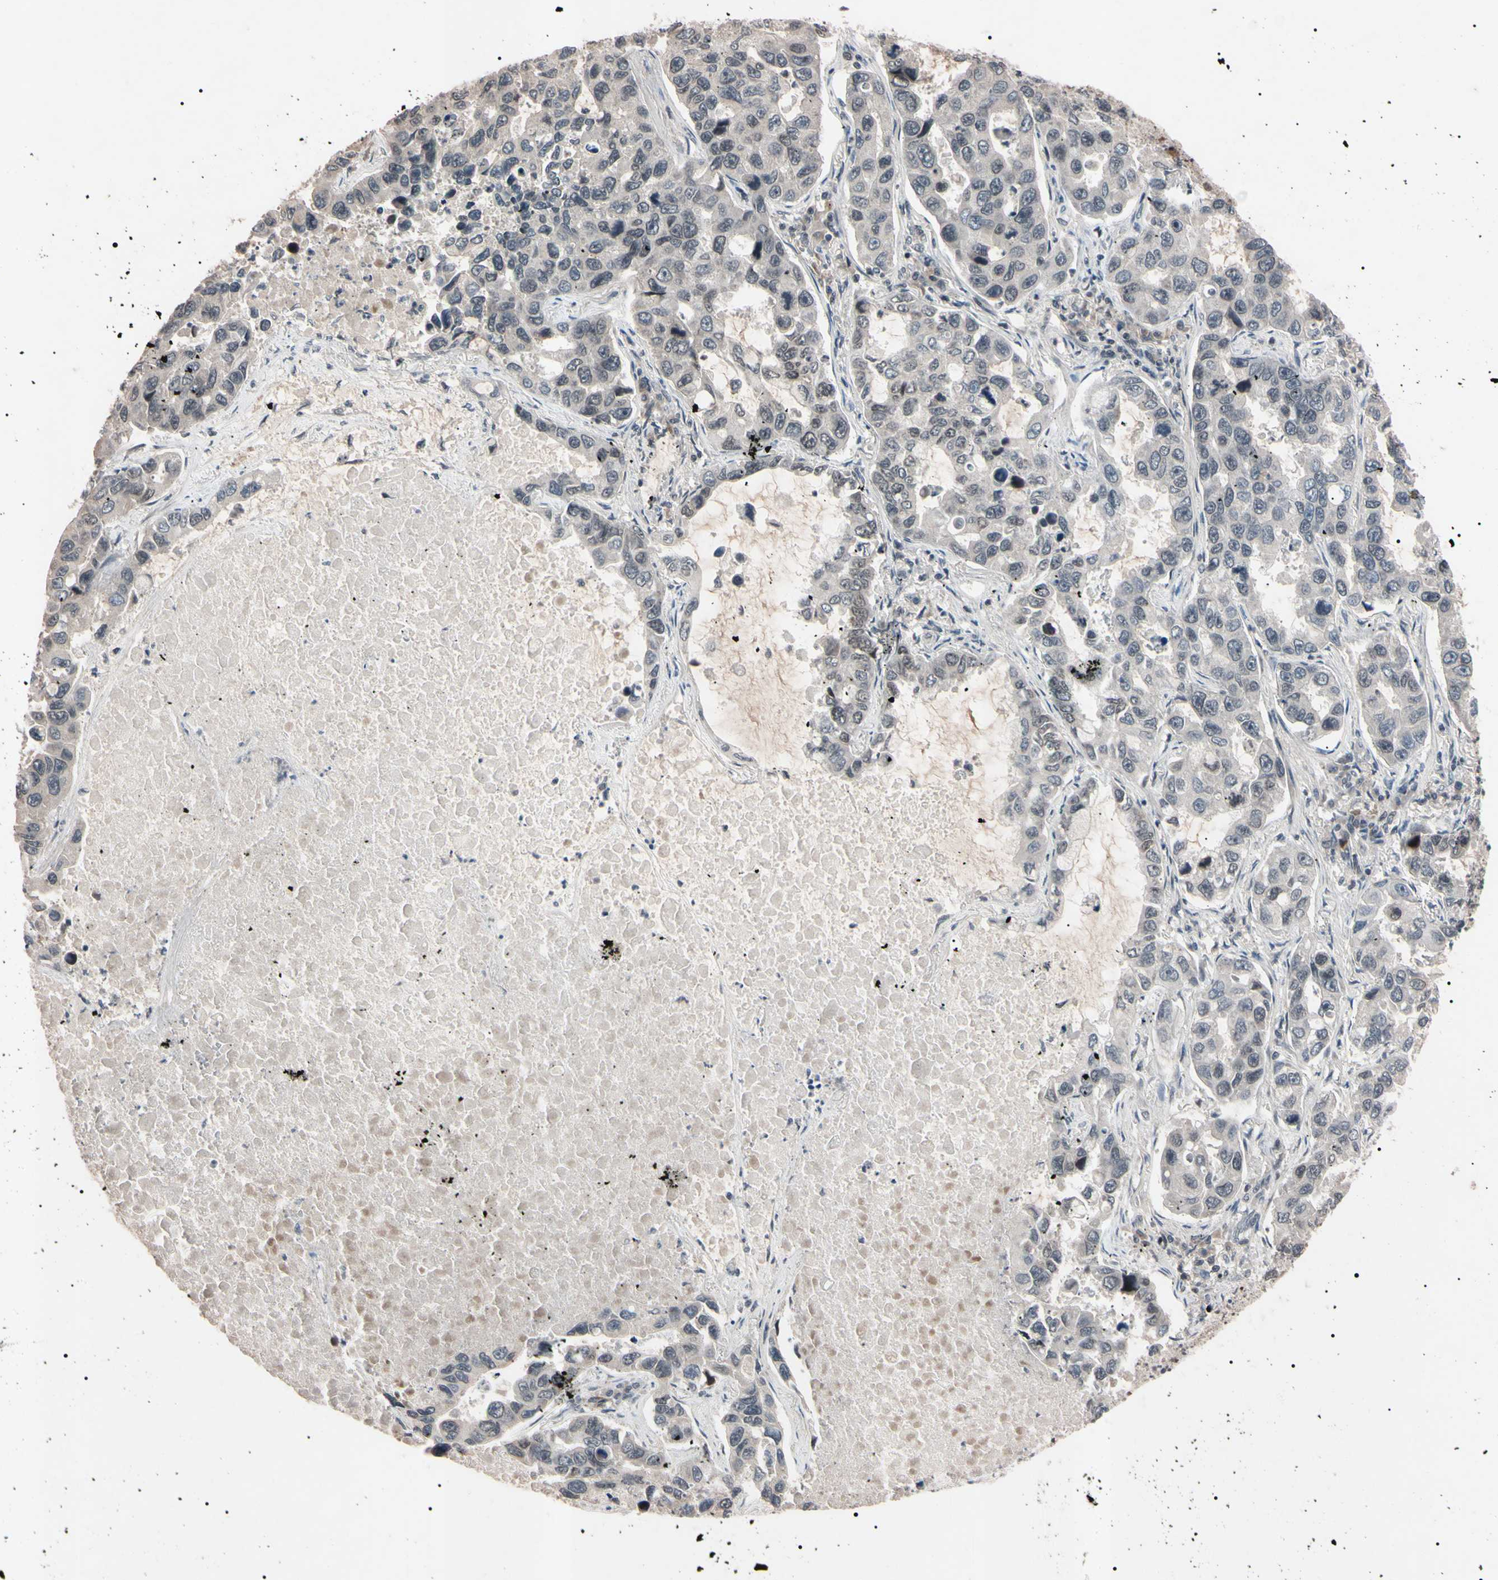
{"staining": {"intensity": "weak", "quantity": "25%-75%", "location": "nuclear"}, "tissue": "lung cancer", "cell_type": "Tumor cells", "image_type": "cancer", "snomed": [{"axis": "morphology", "description": "Adenocarcinoma, NOS"}, {"axis": "topography", "description": "Lung"}], "caption": "Immunohistochemistry (IHC) (DAB) staining of human lung adenocarcinoma displays weak nuclear protein staining in approximately 25%-75% of tumor cells.", "gene": "YY1", "patient": {"sex": "male", "age": 64}}